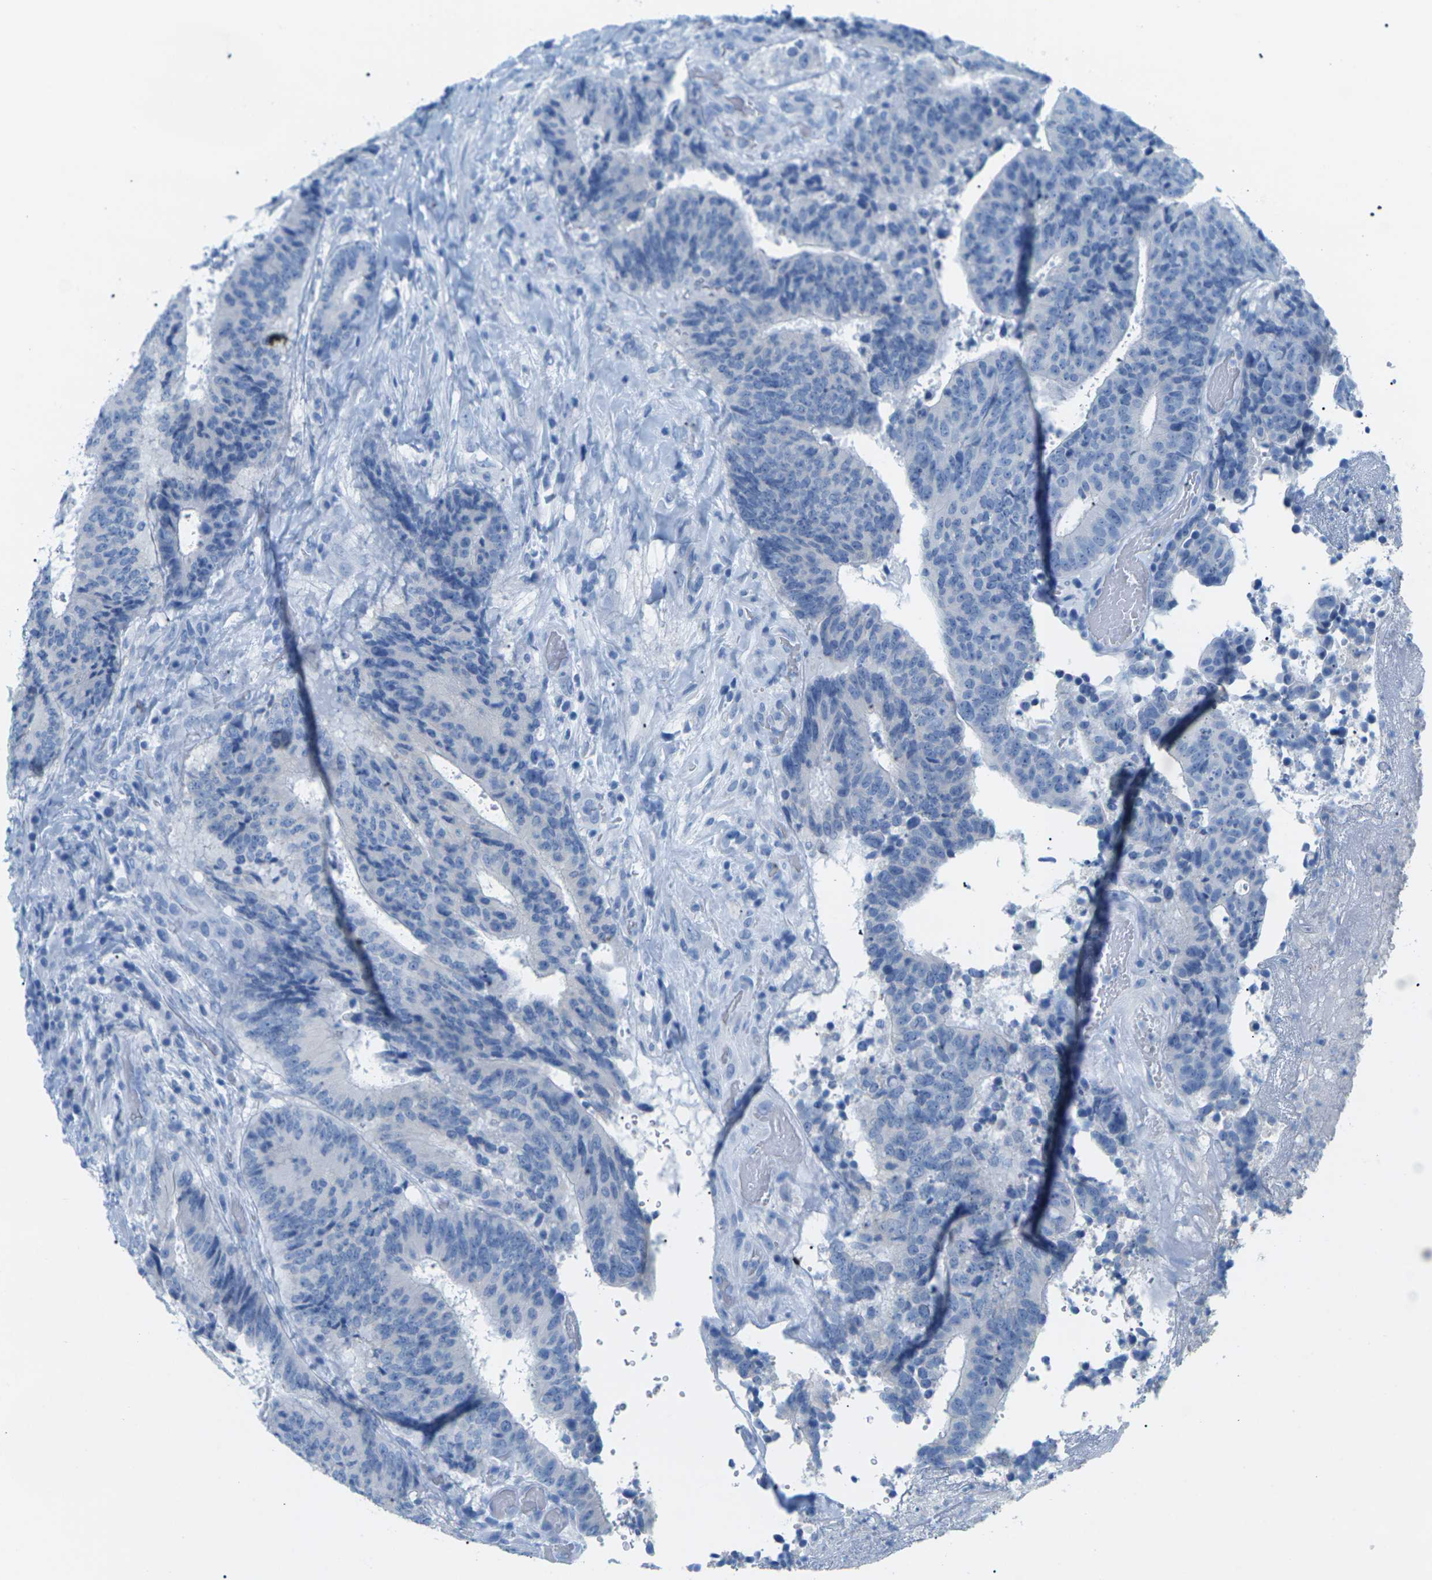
{"staining": {"intensity": "negative", "quantity": "none", "location": "none"}, "tissue": "colorectal cancer", "cell_type": "Tumor cells", "image_type": "cancer", "snomed": [{"axis": "morphology", "description": "Adenocarcinoma, NOS"}, {"axis": "topography", "description": "Rectum"}], "caption": "An IHC photomicrograph of colorectal cancer is shown. There is no staining in tumor cells of colorectal cancer.", "gene": "SLC12A1", "patient": {"sex": "male", "age": 72}}